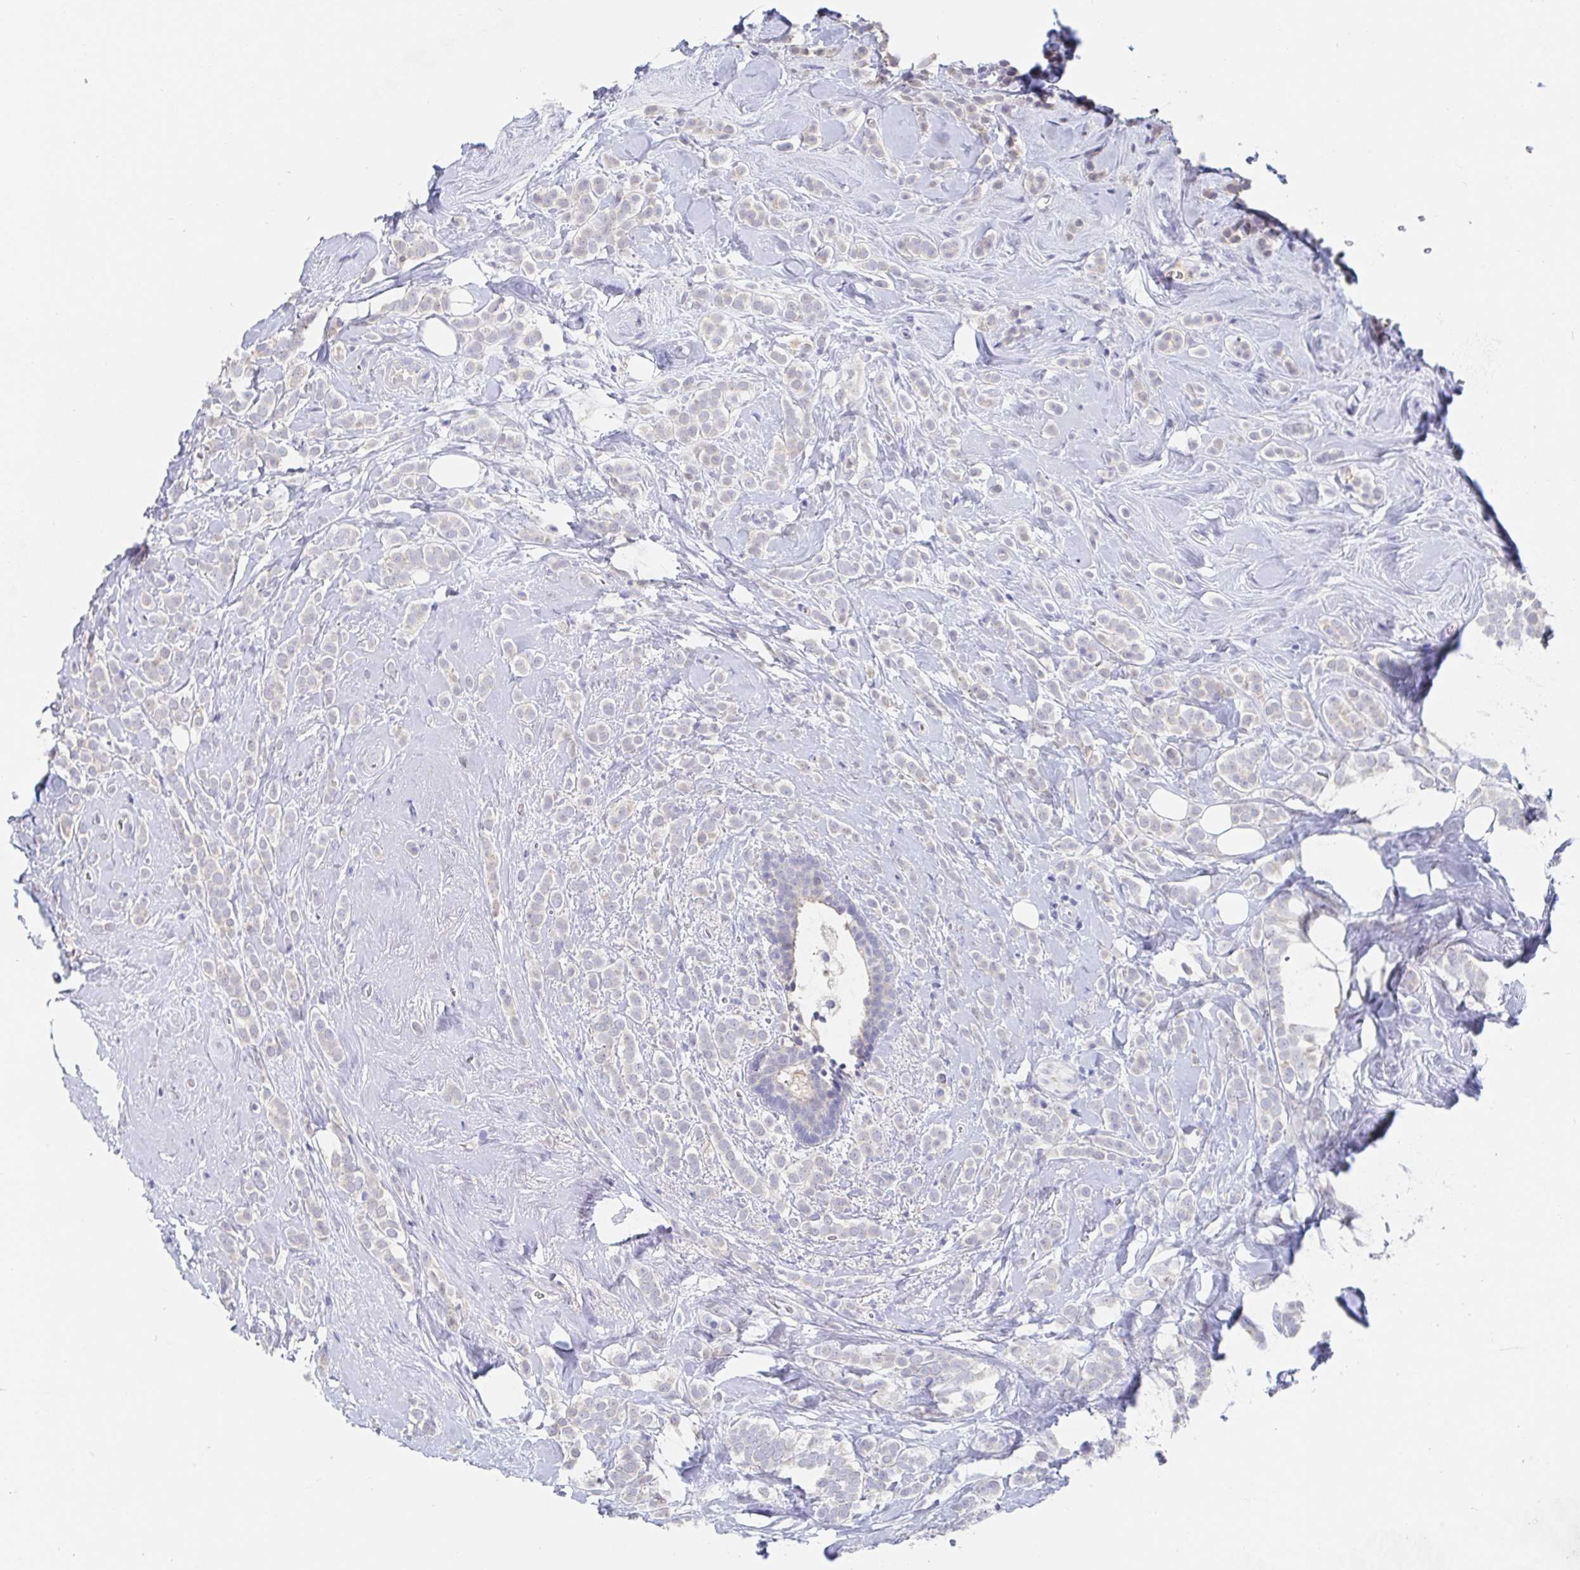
{"staining": {"intensity": "negative", "quantity": "none", "location": "none"}, "tissue": "breast cancer", "cell_type": "Tumor cells", "image_type": "cancer", "snomed": [{"axis": "morphology", "description": "Lobular carcinoma"}, {"axis": "topography", "description": "Breast"}], "caption": "This image is of breast cancer (lobular carcinoma) stained with immunohistochemistry (IHC) to label a protein in brown with the nuclei are counter-stained blue. There is no staining in tumor cells.", "gene": "ZNF430", "patient": {"sex": "female", "age": 49}}